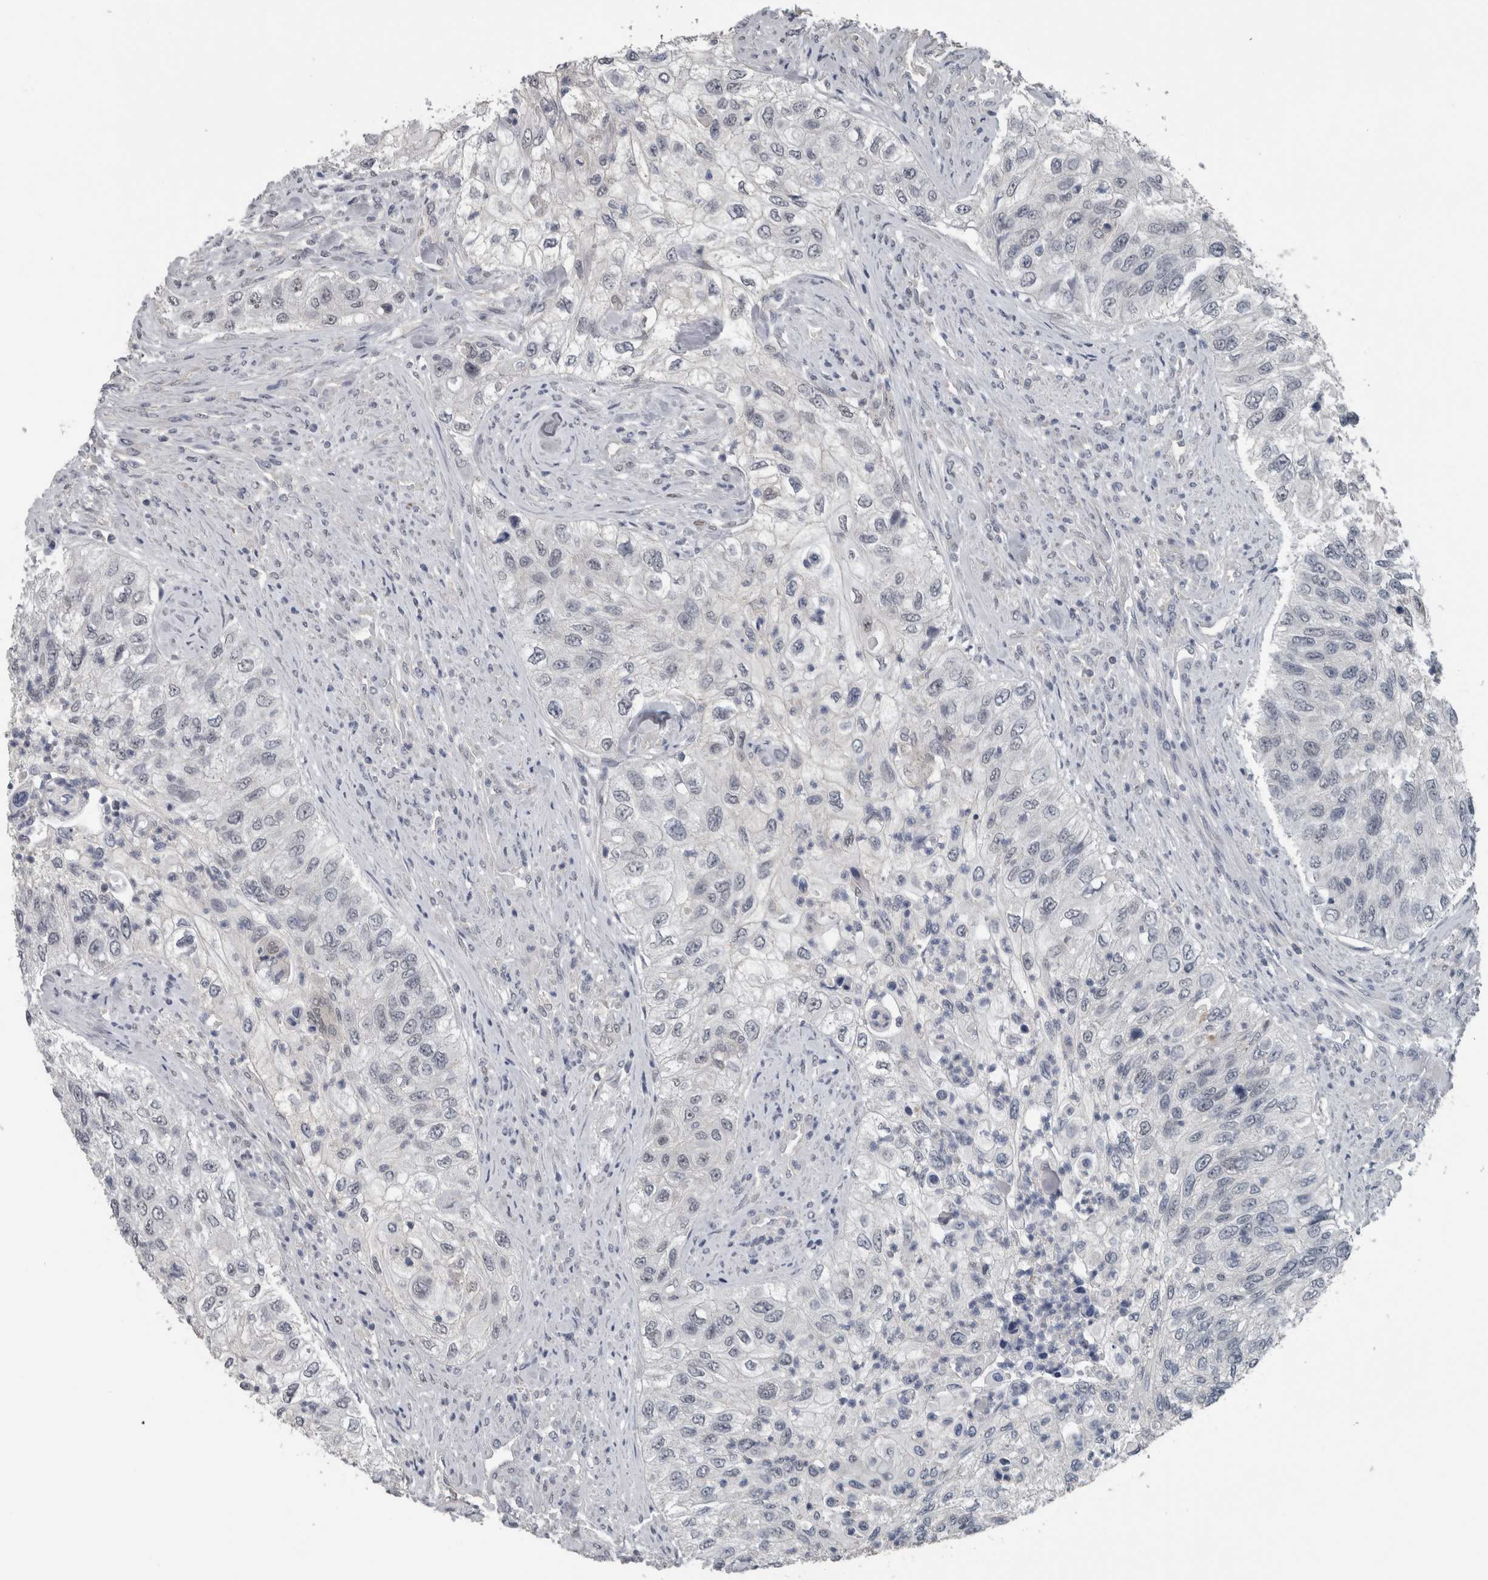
{"staining": {"intensity": "negative", "quantity": "none", "location": "none"}, "tissue": "urothelial cancer", "cell_type": "Tumor cells", "image_type": "cancer", "snomed": [{"axis": "morphology", "description": "Urothelial carcinoma, High grade"}, {"axis": "topography", "description": "Urinary bladder"}], "caption": "Immunohistochemistry (IHC) image of neoplastic tissue: human urothelial cancer stained with DAB exhibits no significant protein expression in tumor cells. The staining was performed using DAB to visualize the protein expression in brown, while the nuclei were stained in blue with hematoxylin (Magnification: 20x).", "gene": "ZBTB21", "patient": {"sex": "female", "age": 60}}